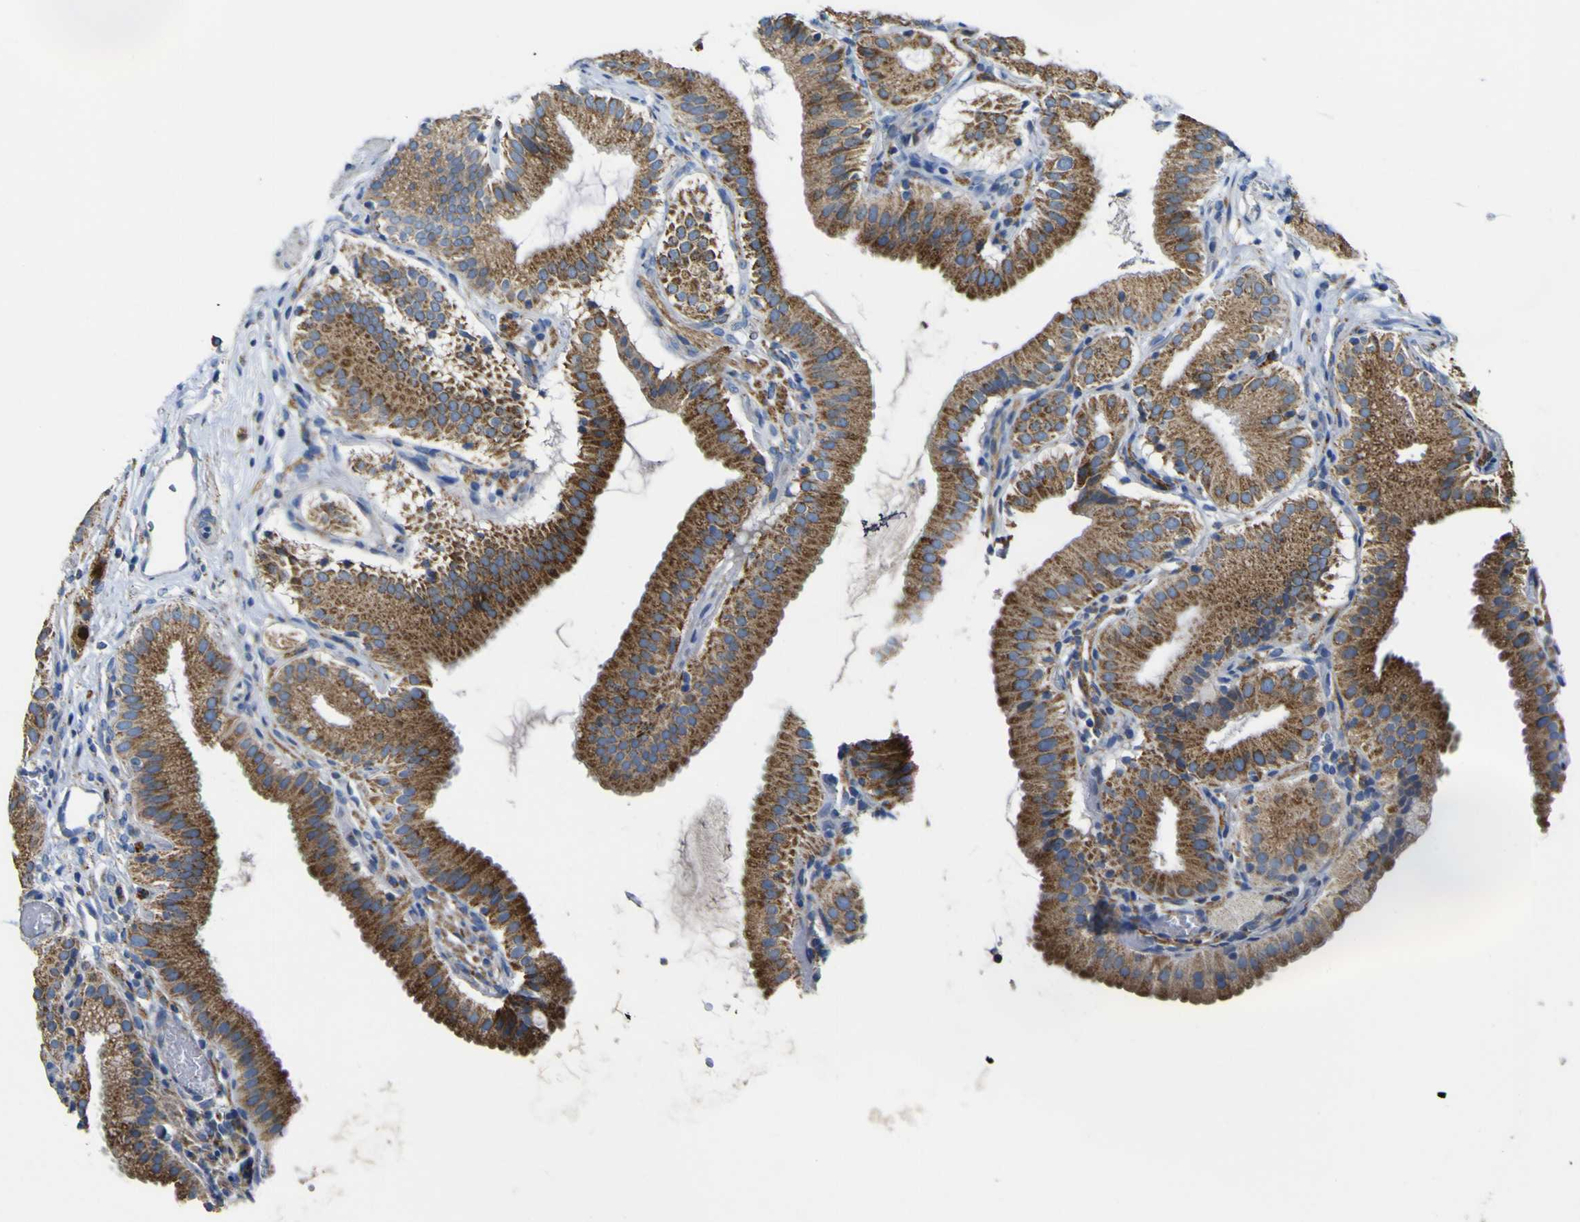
{"staining": {"intensity": "strong", "quantity": ">75%", "location": "cytoplasmic/membranous"}, "tissue": "gallbladder", "cell_type": "Glandular cells", "image_type": "normal", "snomed": [{"axis": "morphology", "description": "Normal tissue, NOS"}, {"axis": "topography", "description": "Gallbladder"}], "caption": "Immunohistochemistry (IHC) micrograph of benign gallbladder stained for a protein (brown), which demonstrates high levels of strong cytoplasmic/membranous expression in approximately >75% of glandular cells.", "gene": "ALDH18A1", "patient": {"sex": "male", "age": 54}}